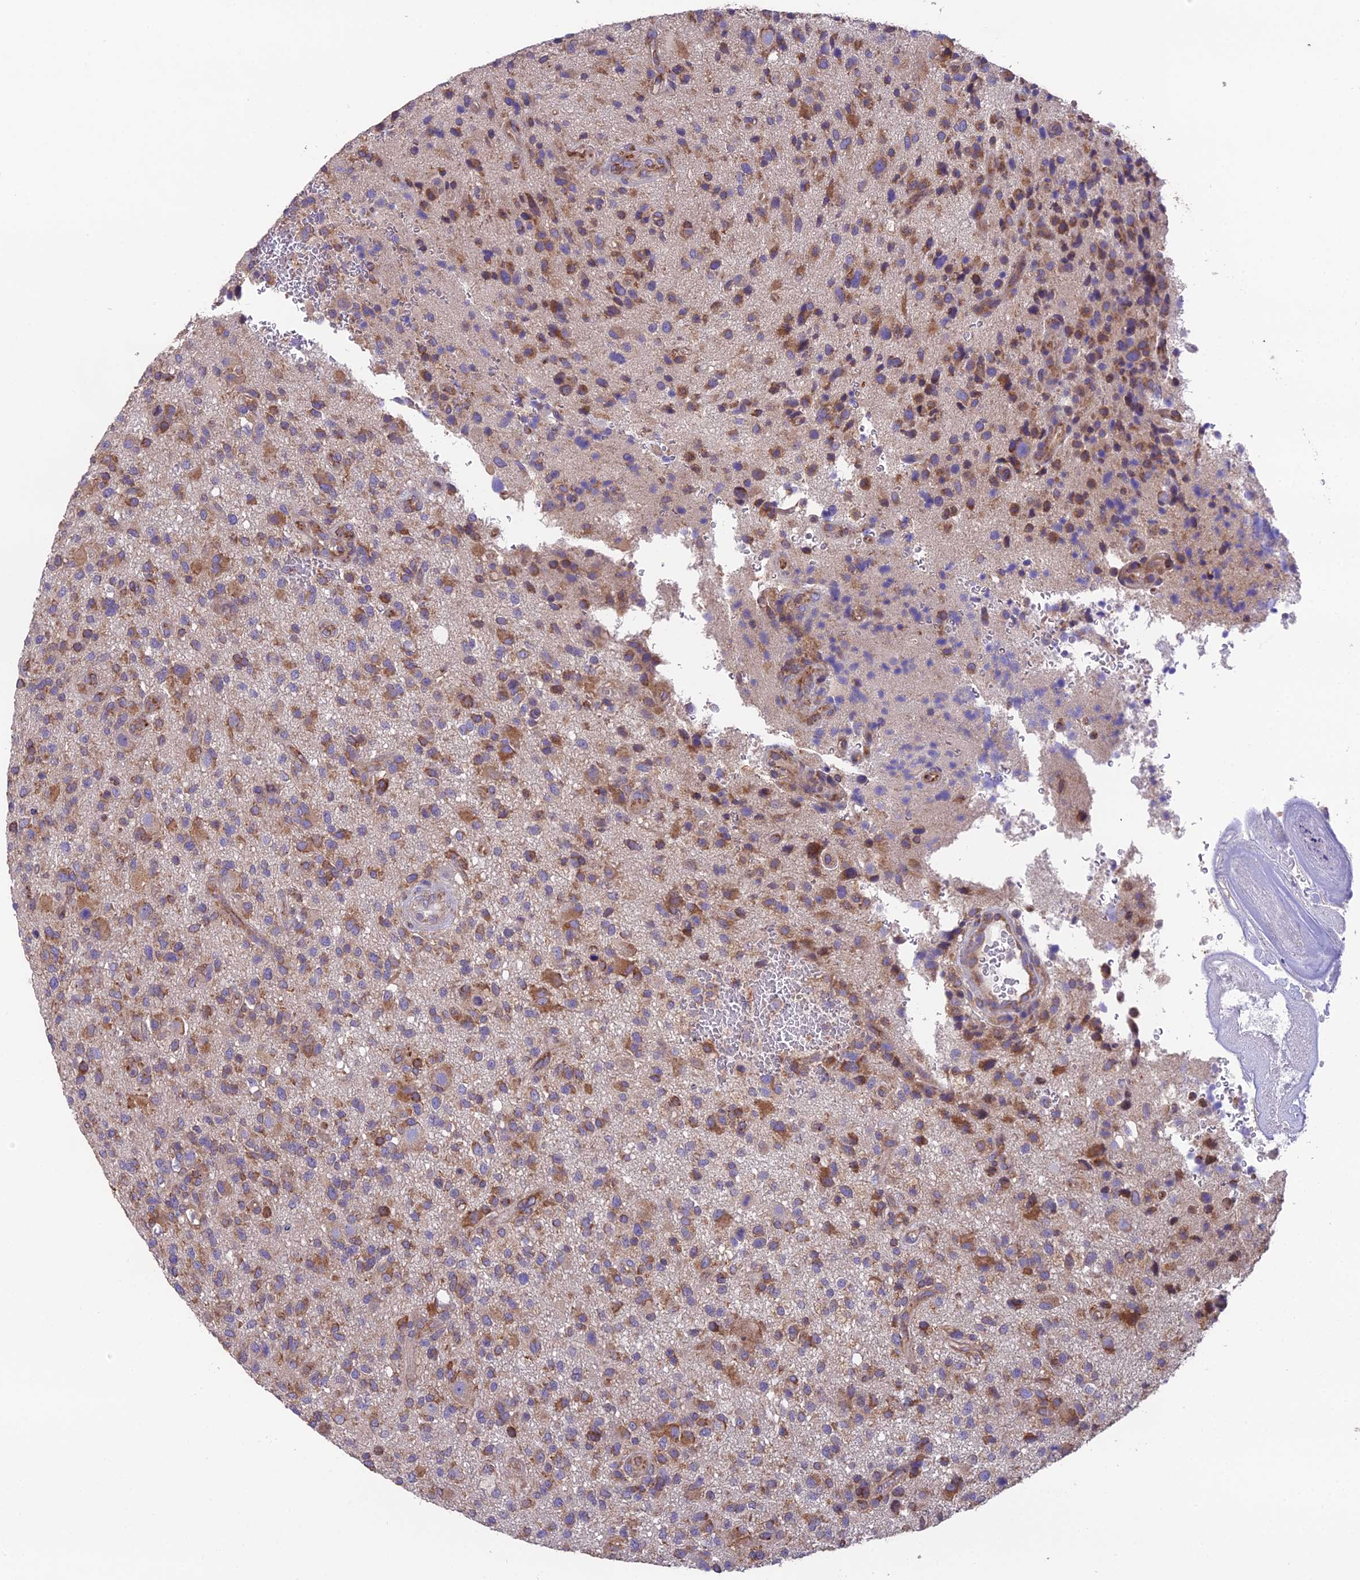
{"staining": {"intensity": "moderate", "quantity": ">75%", "location": "cytoplasmic/membranous"}, "tissue": "glioma", "cell_type": "Tumor cells", "image_type": "cancer", "snomed": [{"axis": "morphology", "description": "Glioma, malignant, High grade"}, {"axis": "topography", "description": "Brain"}], "caption": "Tumor cells display moderate cytoplasmic/membranous positivity in approximately >75% of cells in glioma. The protein of interest is stained brown, and the nuclei are stained in blue (DAB IHC with brightfield microscopy, high magnification).", "gene": "BLOC1S4", "patient": {"sex": "male", "age": 47}}